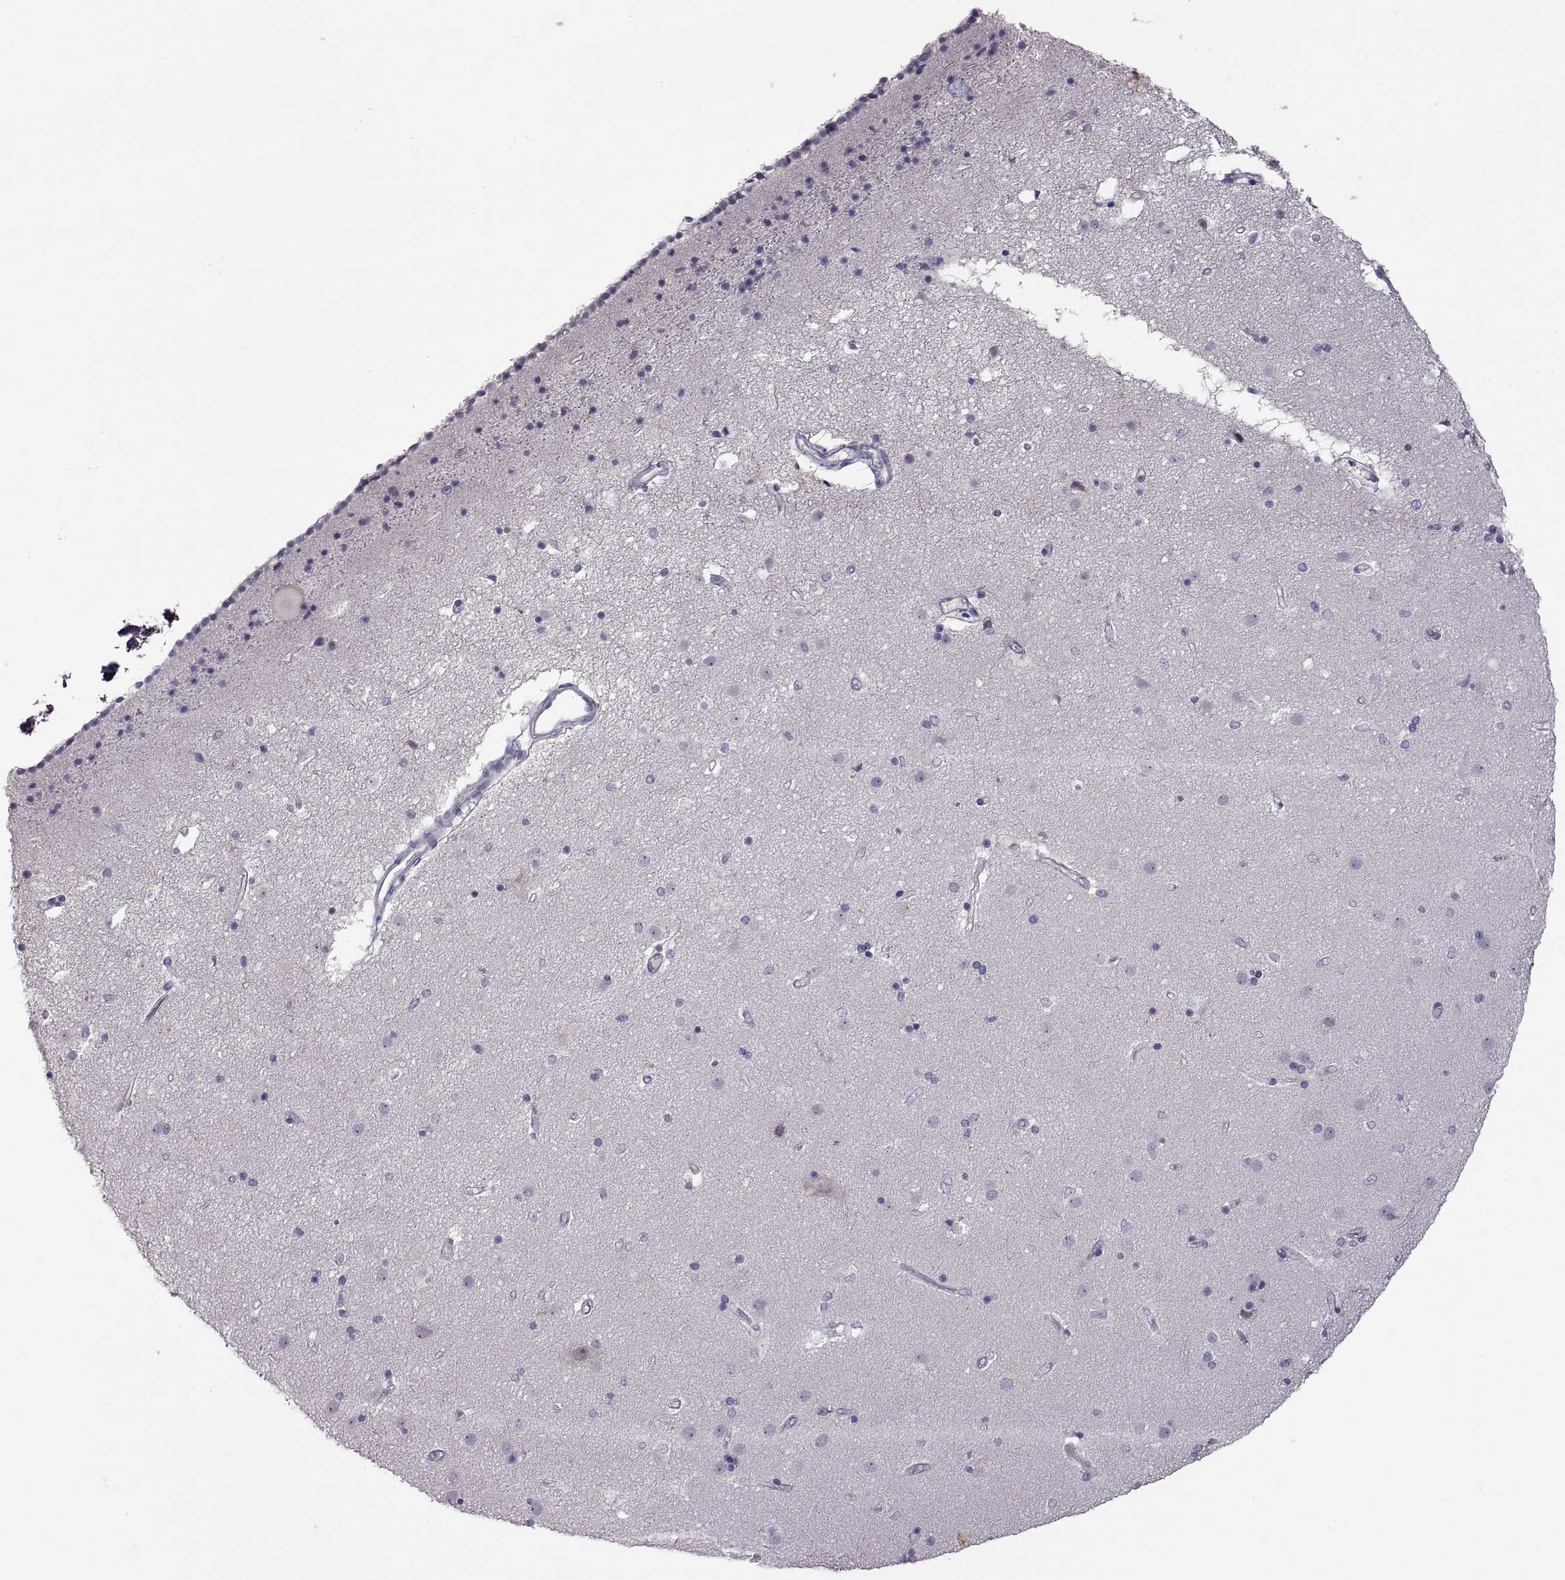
{"staining": {"intensity": "negative", "quantity": "none", "location": "none"}, "tissue": "caudate", "cell_type": "Glial cells", "image_type": "normal", "snomed": [{"axis": "morphology", "description": "Normal tissue, NOS"}, {"axis": "topography", "description": "Lateral ventricle wall"}], "caption": "A high-resolution histopathology image shows immunohistochemistry staining of unremarkable caudate, which exhibits no significant expression in glial cells. (DAB (3,3'-diaminobenzidine) immunohistochemistry (IHC) with hematoxylin counter stain).", "gene": "WFDC8", "patient": {"sex": "female", "age": 71}}